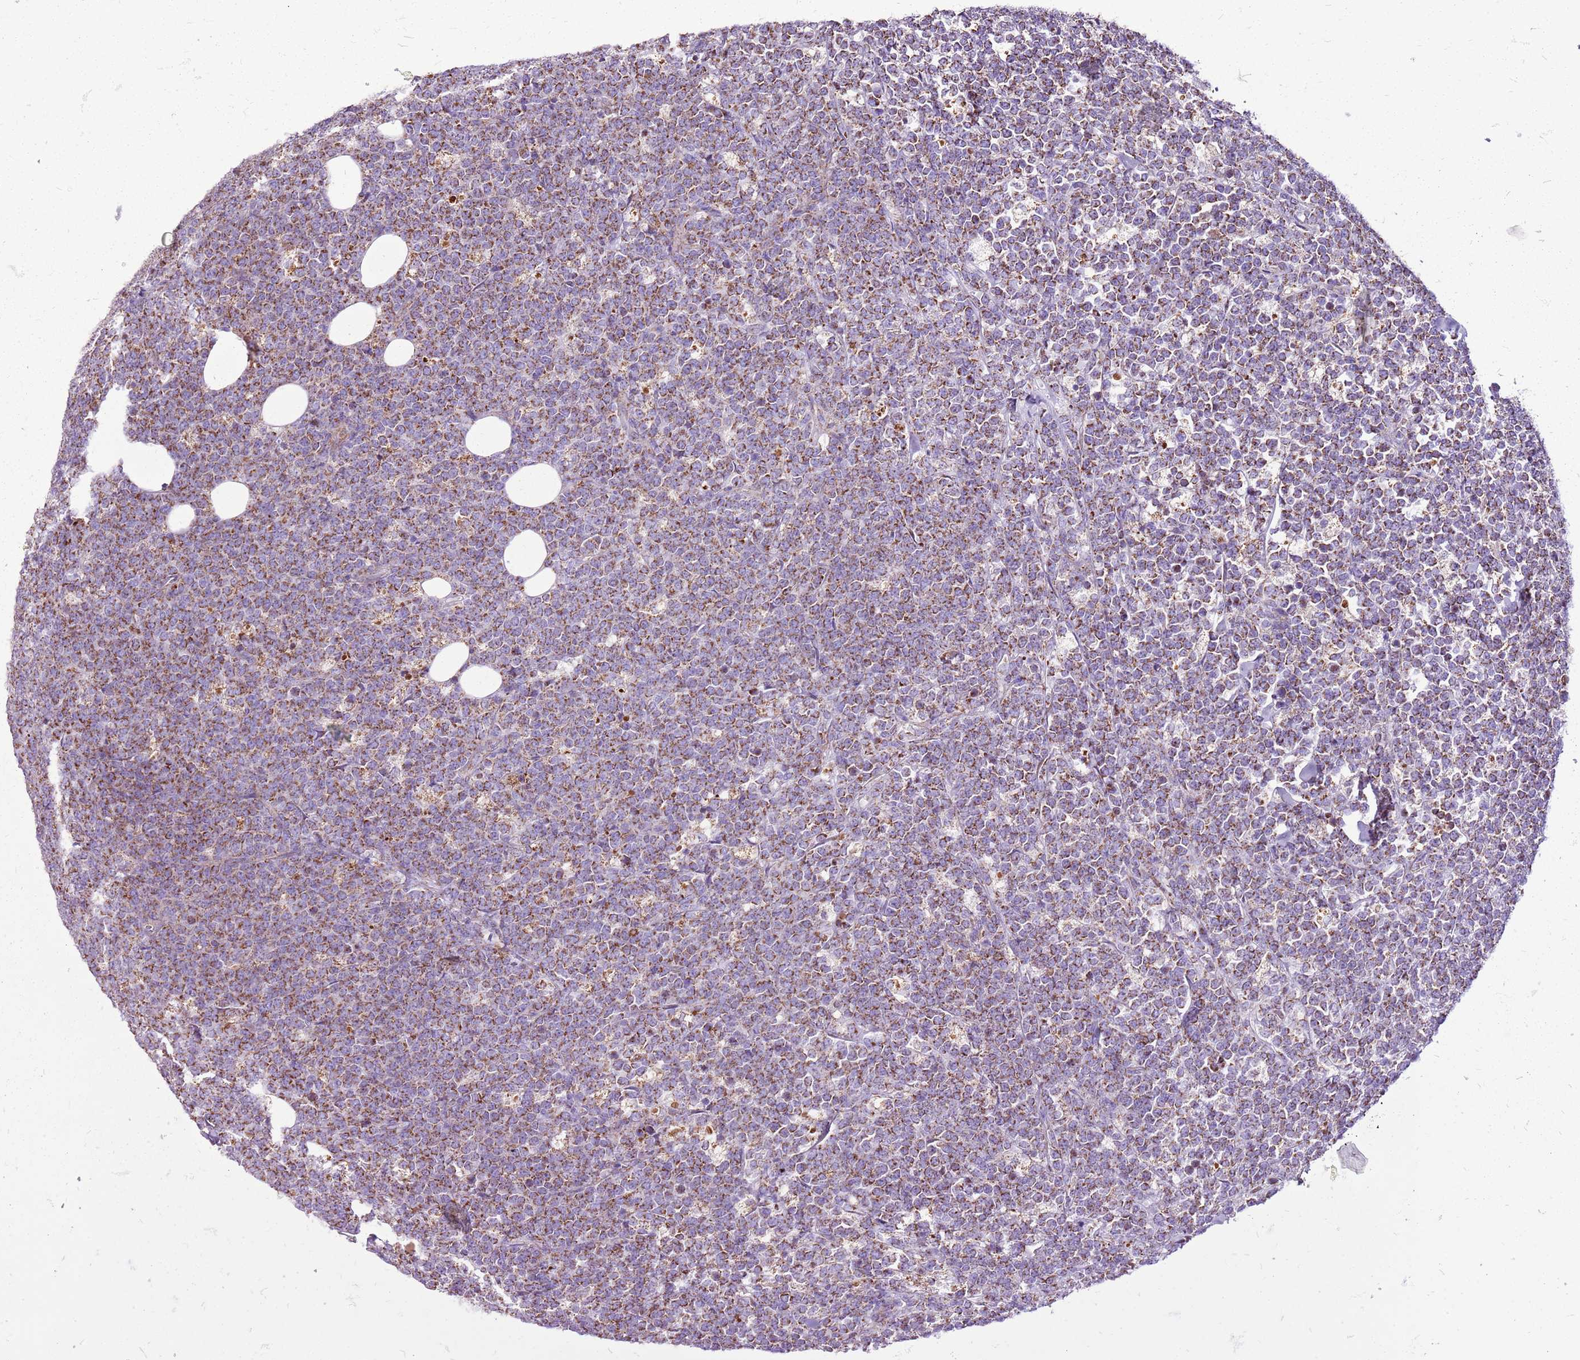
{"staining": {"intensity": "moderate", "quantity": ">75%", "location": "cytoplasmic/membranous"}, "tissue": "lymphoma", "cell_type": "Tumor cells", "image_type": "cancer", "snomed": [{"axis": "morphology", "description": "Malignant lymphoma, non-Hodgkin's type, High grade"}, {"axis": "topography", "description": "Small intestine"}], "caption": "The micrograph displays staining of lymphoma, revealing moderate cytoplasmic/membranous protein positivity (brown color) within tumor cells.", "gene": "GCDH", "patient": {"sex": "male", "age": 8}}